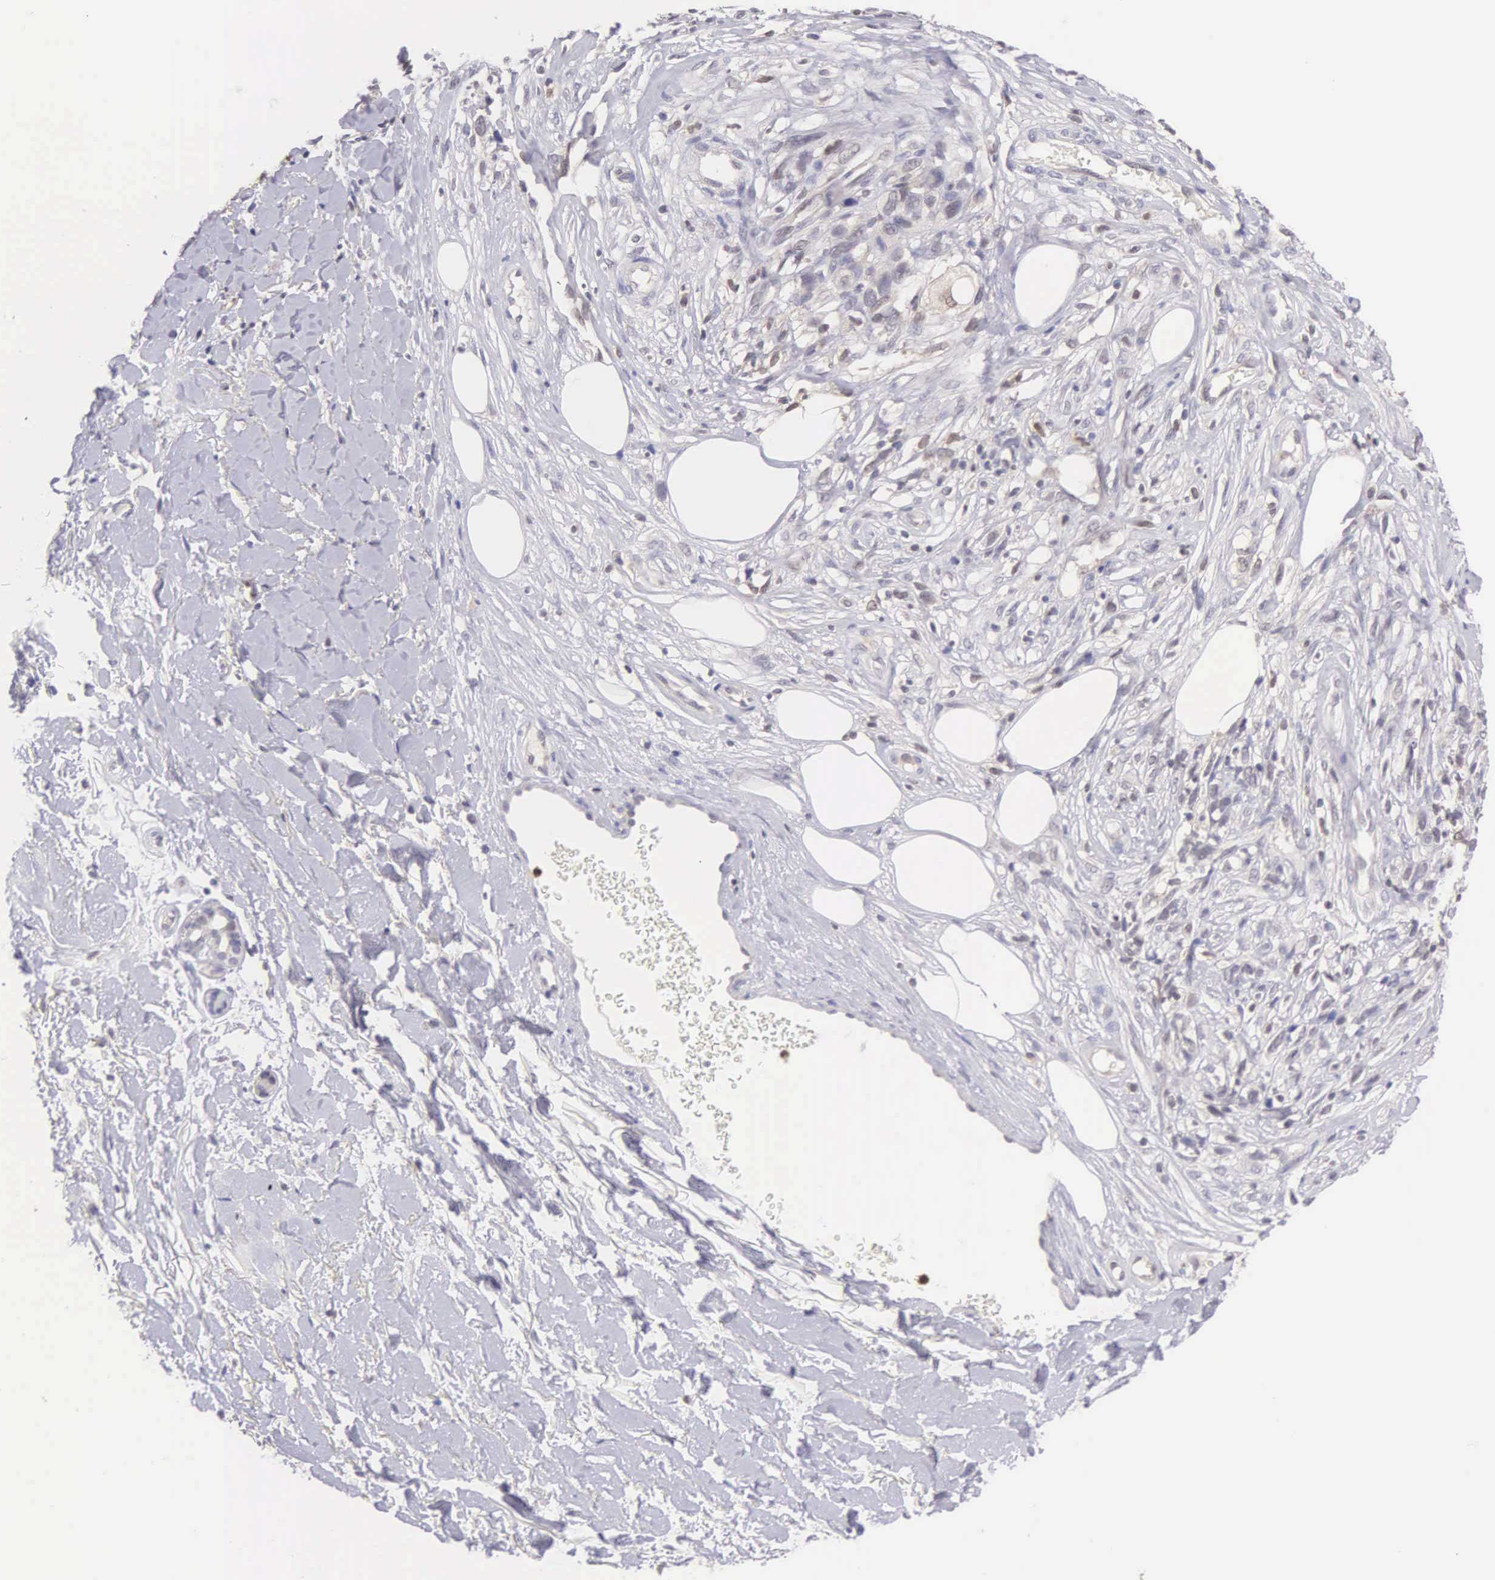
{"staining": {"intensity": "negative", "quantity": "none", "location": "none"}, "tissue": "melanoma", "cell_type": "Tumor cells", "image_type": "cancer", "snomed": [{"axis": "morphology", "description": "Malignant melanoma, NOS"}, {"axis": "topography", "description": "Skin"}], "caption": "This is an immunohistochemistry photomicrograph of human malignant melanoma. There is no expression in tumor cells.", "gene": "BID", "patient": {"sex": "female", "age": 85}}